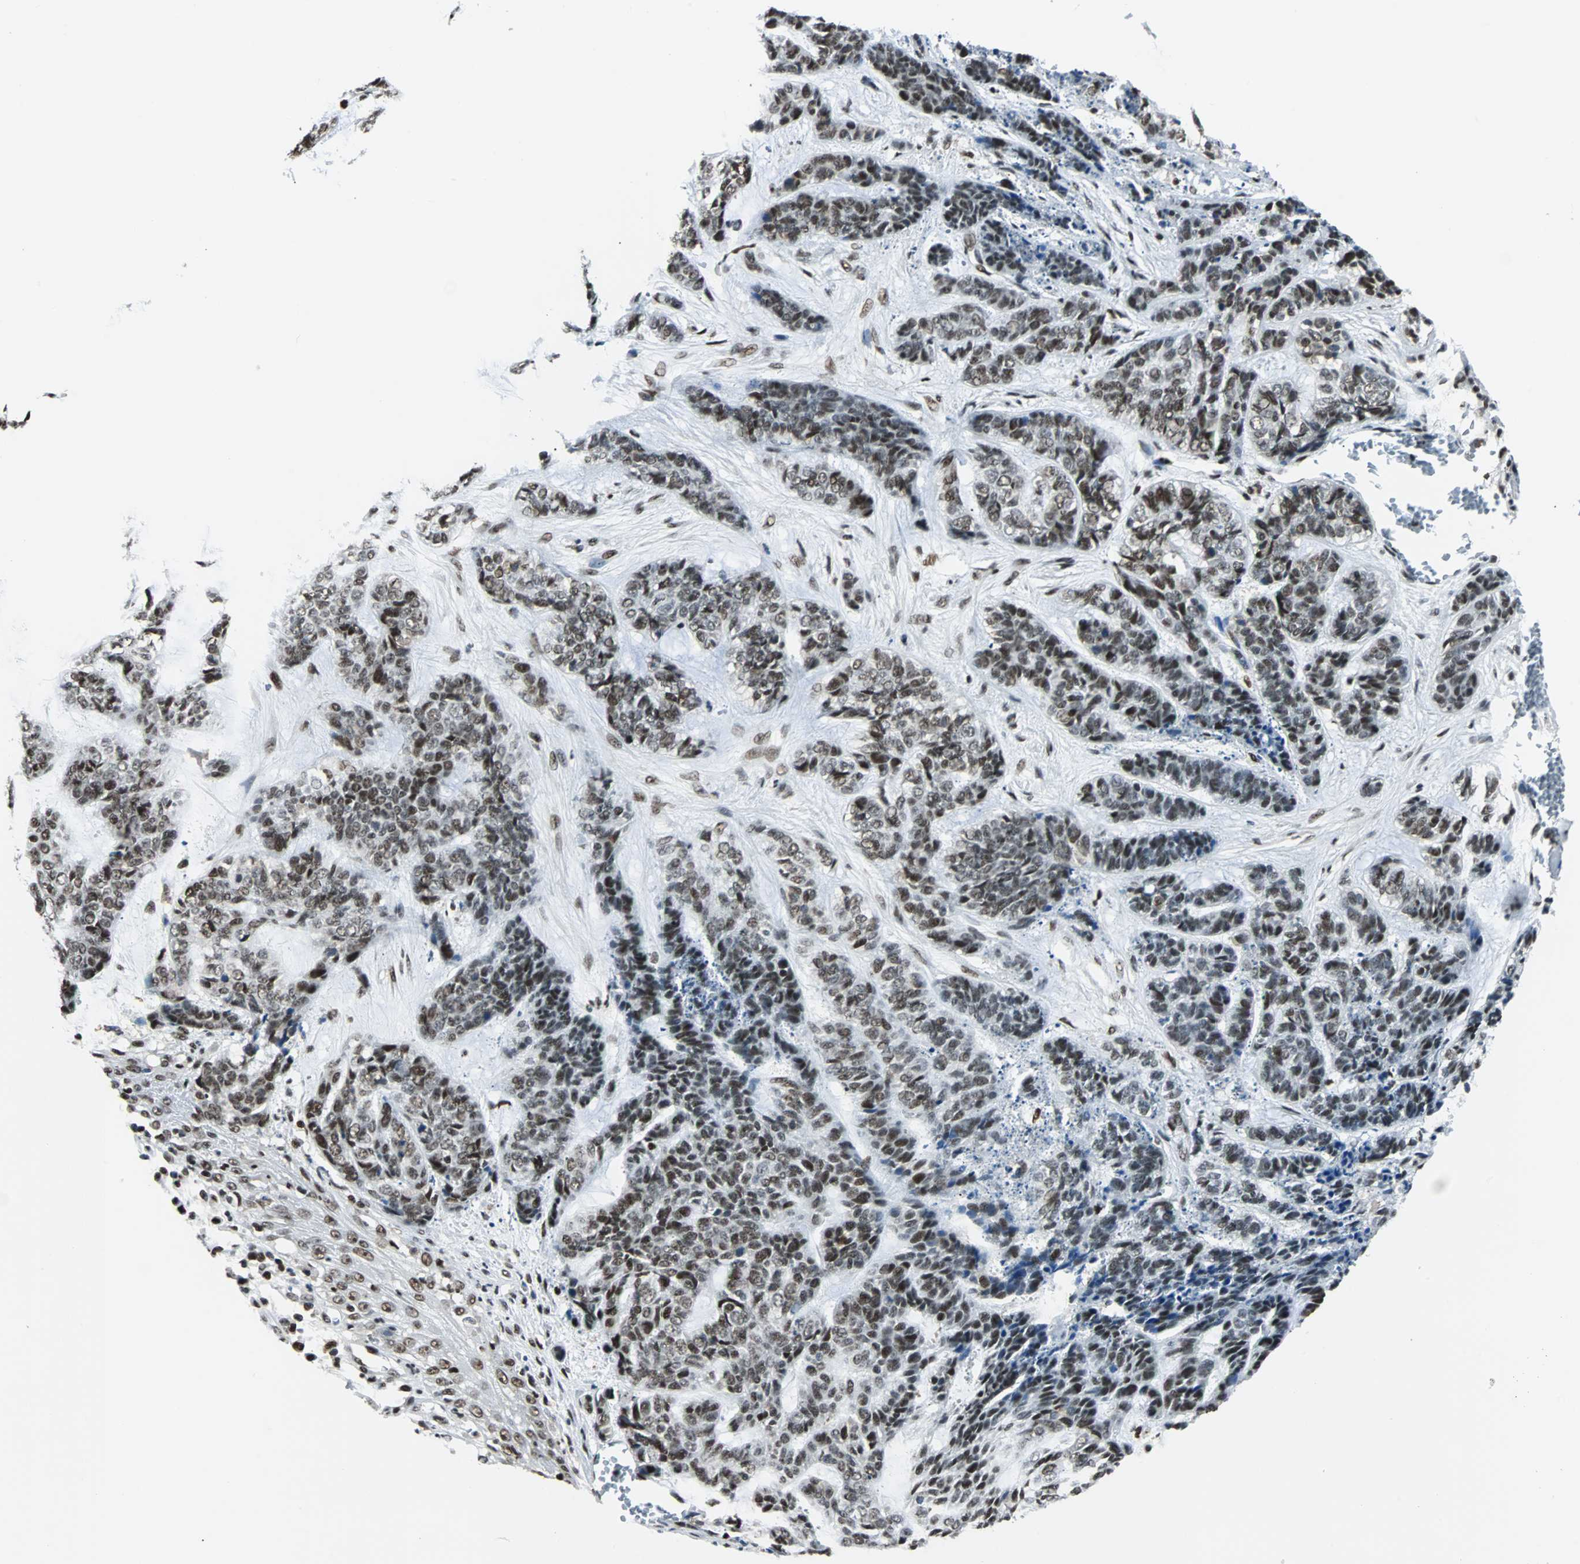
{"staining": {"intensity": "moderate", "quantity": ">75%", "location": "nuclear"}, "tissue": "skin cancer", "cell_type": "Tumor cells", "image_type": "cancer", "snomed": [{"axis": "morphology", "description": "Basal cell carcinoma"}, {"axis": "topography", "description": "Skin"}], "caption": "Moderate nuclear protein staining is seen in about >75% of tumor cells in basal cell carcinoma (skin). (Brightfield microscopy of DAB IHC at high magnification).", "gene": "XRCC4", "patient": {"sex": "female", "age": 64}}